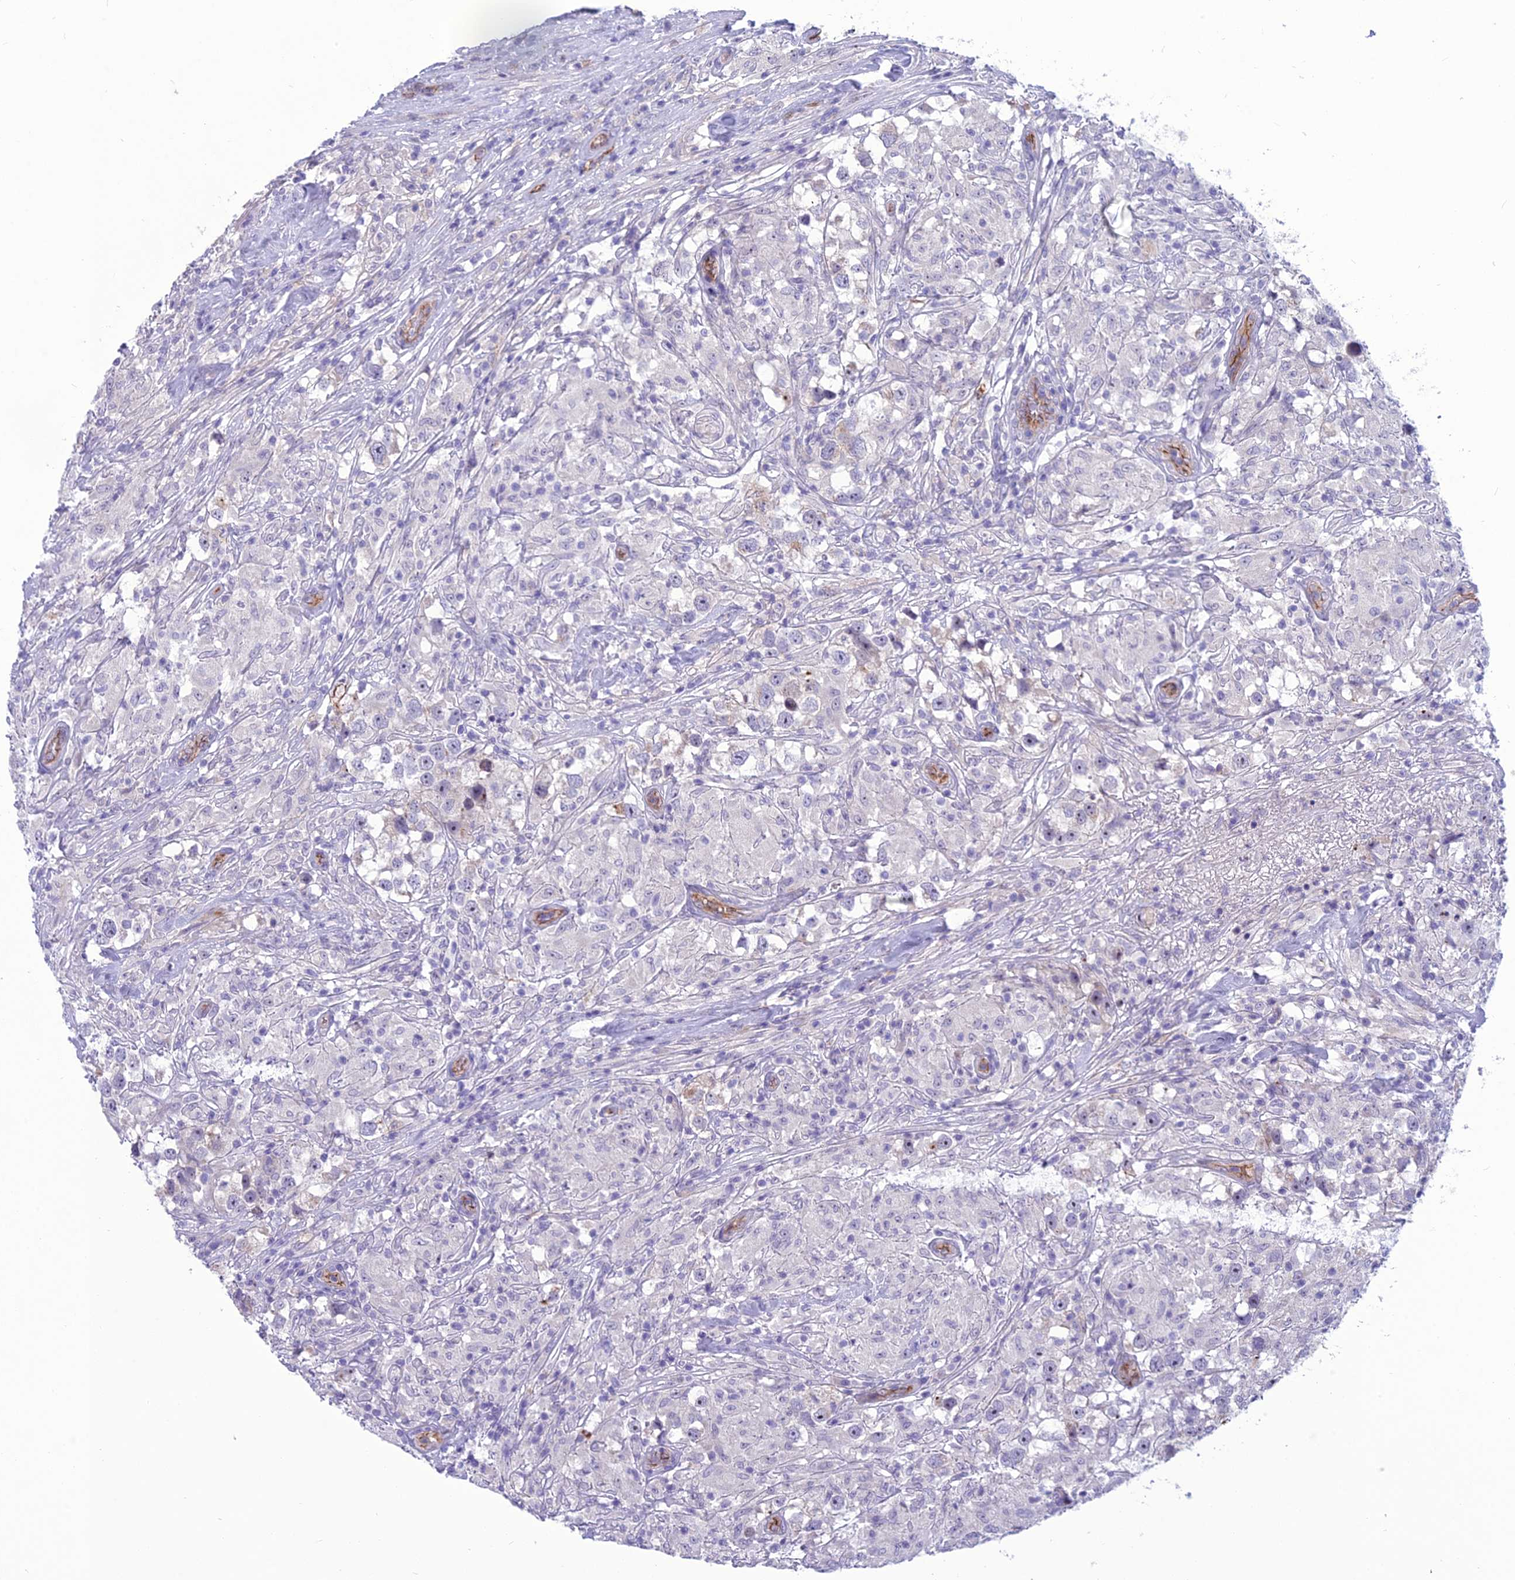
{"staining": {"intensity": "negative", "quantity": "none", "location": "none"}, "tissue": "testis cancer", "cell_type": "Tumor cells", "image_type": "cancer", "snomed": [{"axis": "morphology", "description": "Seminoma, NOS"}, {"axis": "topography", "description": "Testis"}], "caption": "High magnification brightfield microscopy of testis cancer (seminoma) stained with DAB (3,3'-diaminobenzidine) (brown) and counterstained with hematoxylin (blue): tumor cells show no significant staining.", "gene": "BBS7", "patient": {"sex": "male", "age": 46}}